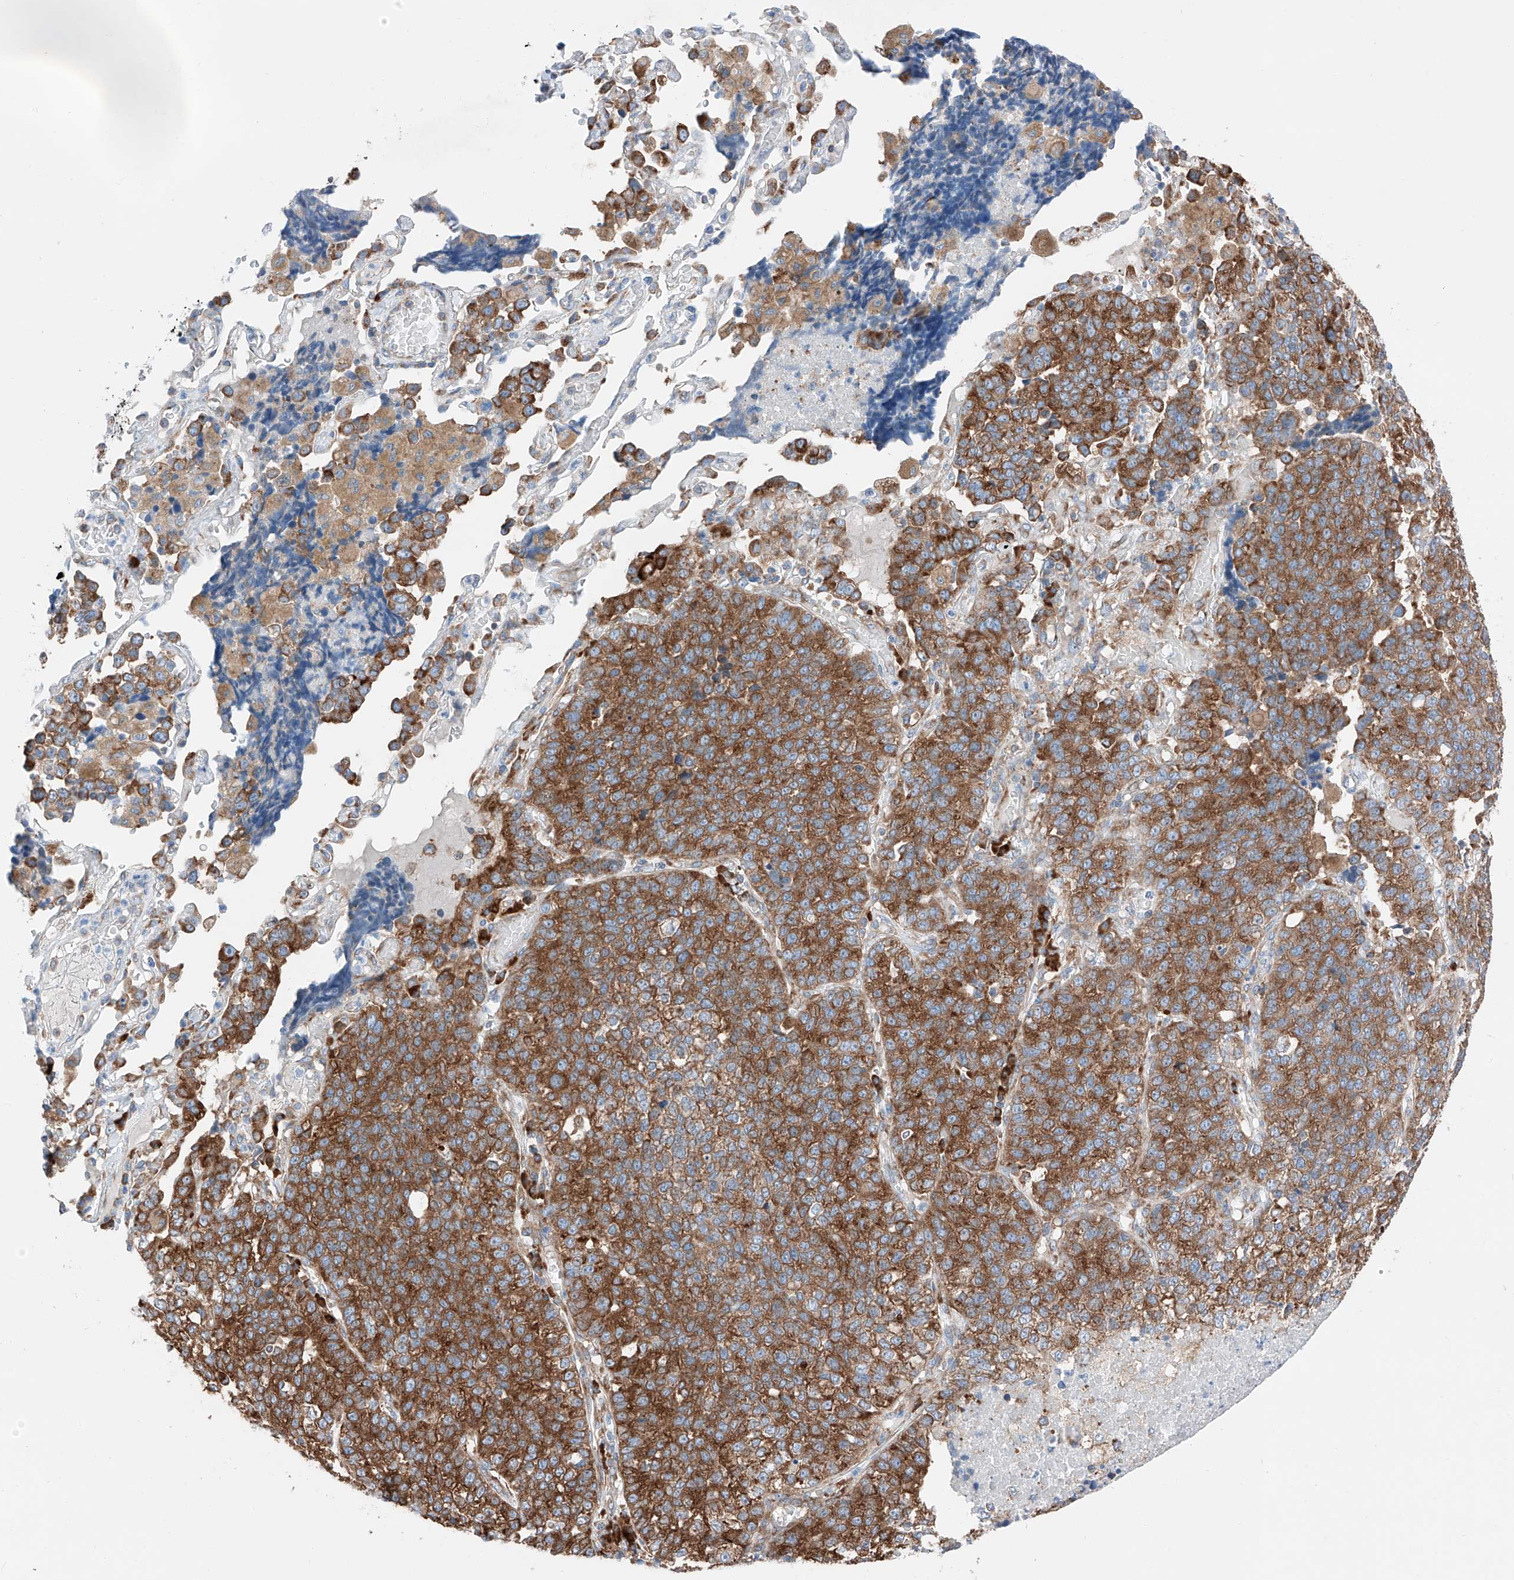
{"staining": {"intensity": "moderate", "quantity": ">75%", "location": "cytoplasmic/membranous"}, "tissue": "lung cancer", "cell_type": "Tumor cells", "image_type": "cancer", "snomed": [{"axis": "morphology", "description": "Adenocarcinoma, NOS"}, {"axis": "topography", "description": "Lung"}], "caption": "The photomicrograph demonstrates immunohistochemical staining of lung cancer (adenocarcinoma). There is moderate cytoplasmic/membranous expression is present in about >75% of tumor cells.", "gene": "CRELD1", "patient": {"sex": "male", "age": 49}}